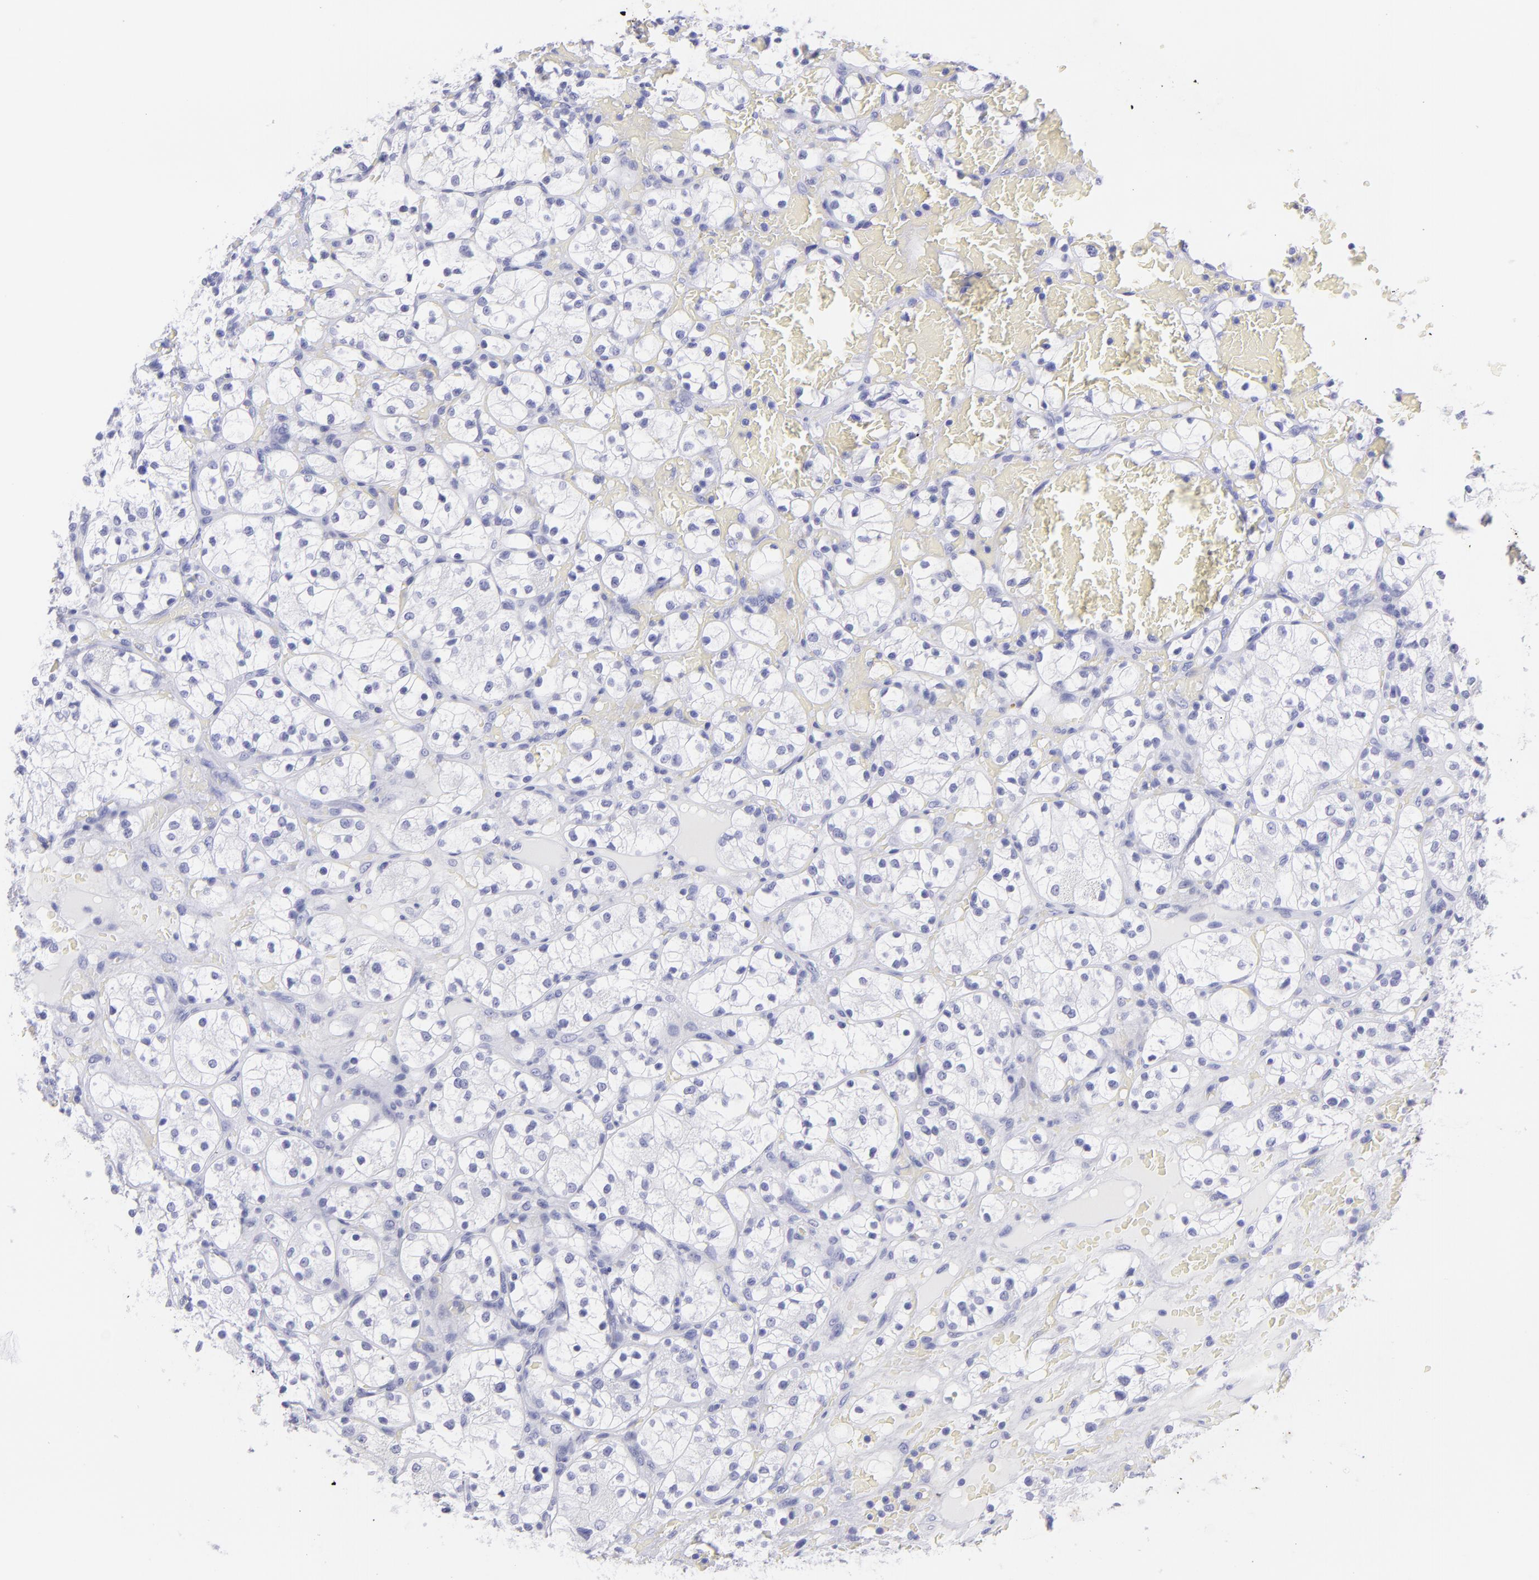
{"staining": {"intensity": "negative", "quantity": "none", "location": "none"}, "tissue": "renal cancer", "cell_type": "Tumor cells", "image_type": "cancer", "snomed": [{"axis": "morphology", "description": "Adenocarcinoma, NOS"}, {"axis": "topography", "description": "Kidney"}], "caption": "Immunohistochemistry photomicrograph of neoplastic tissue: human renal cancer stained with DAB (3,3'-diaminobenzidine) reveals no significant protein expression in tumor cells.", "gene": "PIP", "patient": {"sex": "female", "age": 60}}